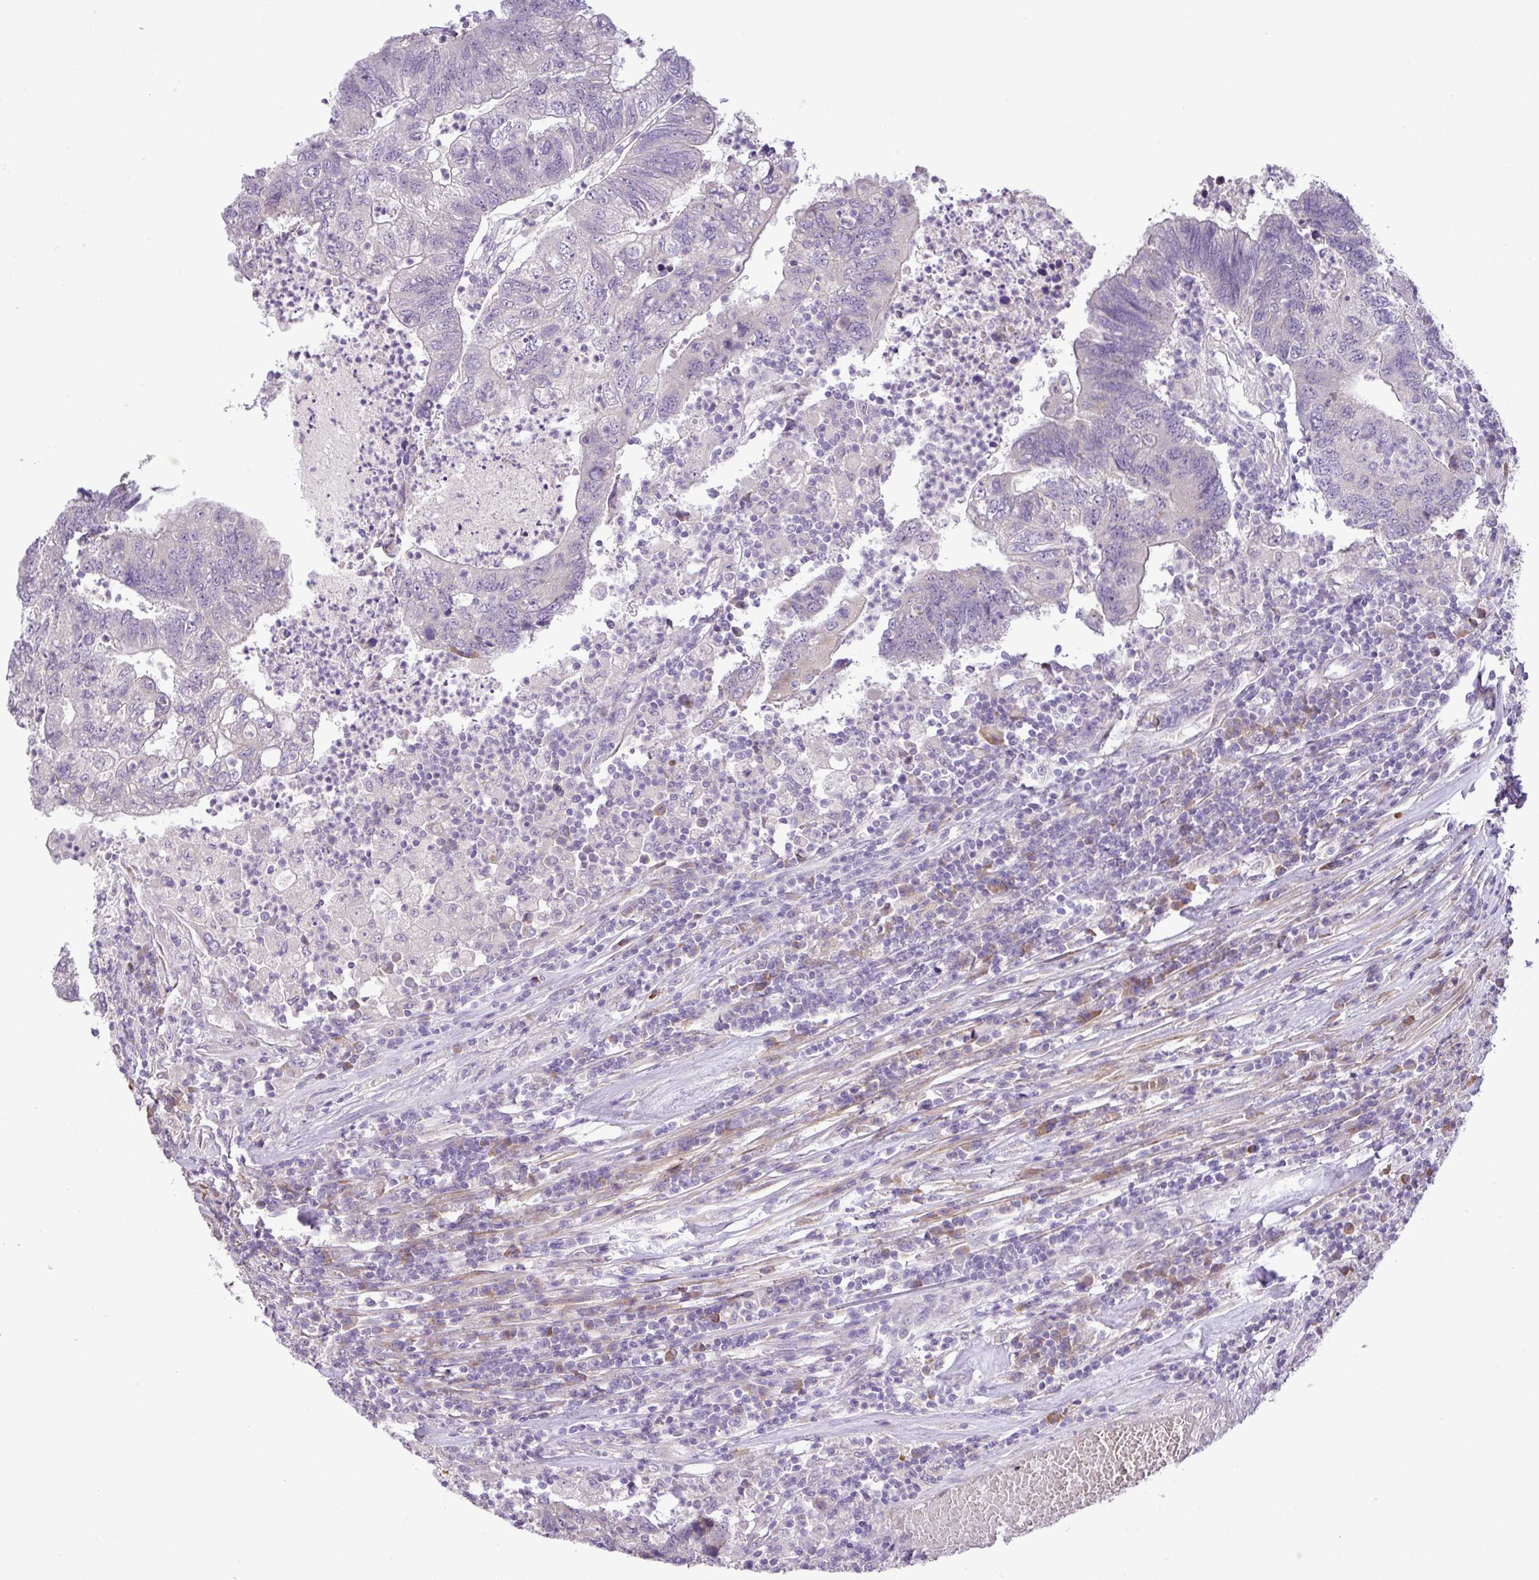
{"staining": {"intensity": "negative", "quantity": "none", "location": "none"}, "tissue": "colorectal cancer", "cell_type": "Tumor cells", "image_type": "cancer", "snomed": [{"axis": "morphology", "description": "Adenocarcinoma, NOS"}, {"axis": "topography", "description": "Colon"}], "caption": "The photomicrograph exhibits no staining of tumor cells in adenocarcinoma (colorectal).", "gene": "MOCS3", "patient": {"sex": "female", "age": 48}}